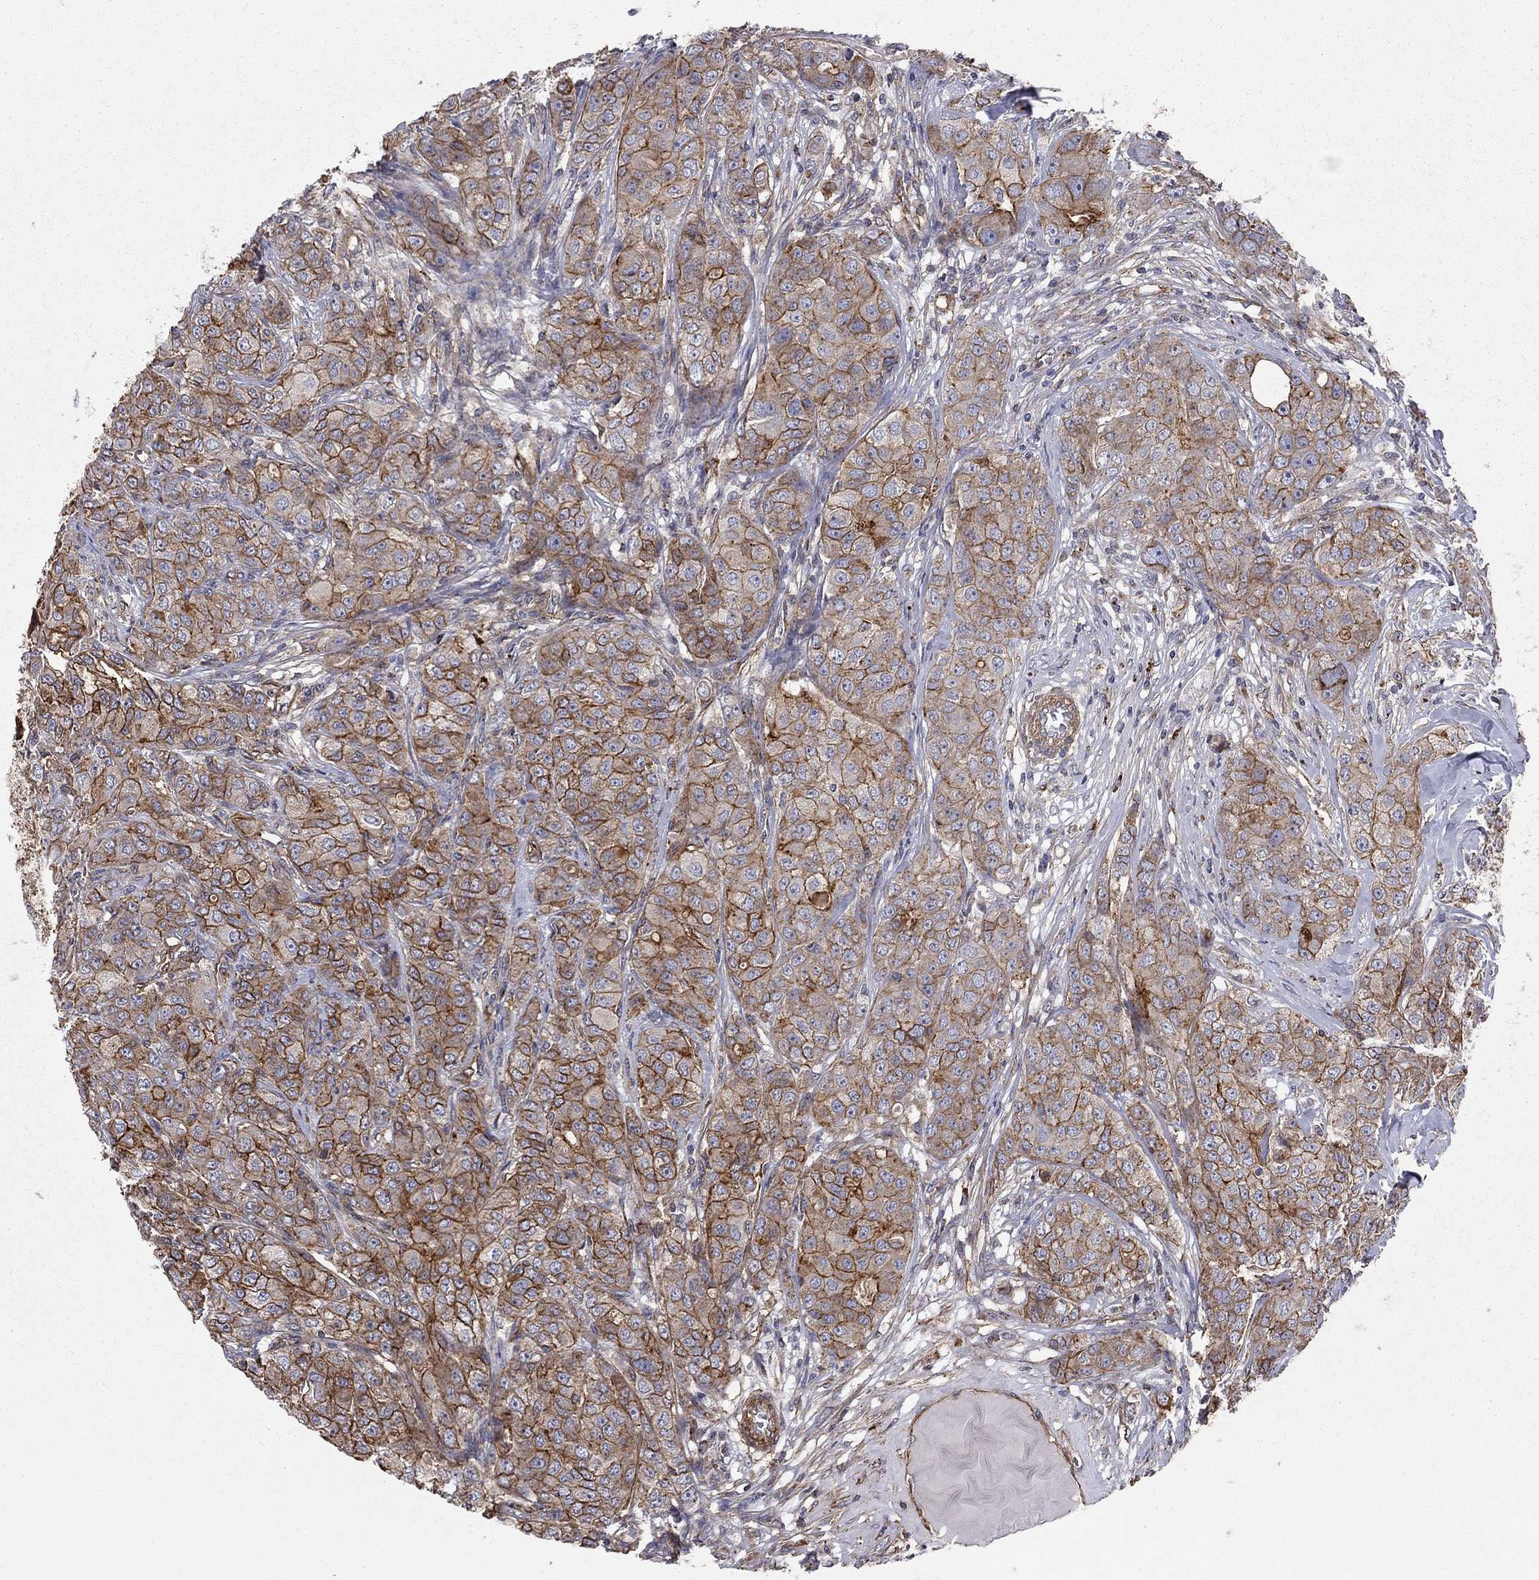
{"staining": {"intensity": "strong", "quantity": ">75%", "location": "cytoplasmic/membranous"}, "tissue": "breast cancer", "cell_type": "Tumor cells", "image_type": "cancer", "snomed": [{"axis": "morphology", "description": "Duct carcinoma"}, {"axis": "topography", "description": "Breast"}], "caption": "A brown stain labels strong cytoplasmic/membranous staining of a protein in human breast cancer (intraductal carcinoma) tumor cells. The protein of interest is stained brown, and the nuclei are stained in blue (DAB (3,3'-diaminobenzidine) IHC with brightfield microscopy, high magnification).", "gene": "RASEF", "patient": {"sex": "female", "age": 43}}